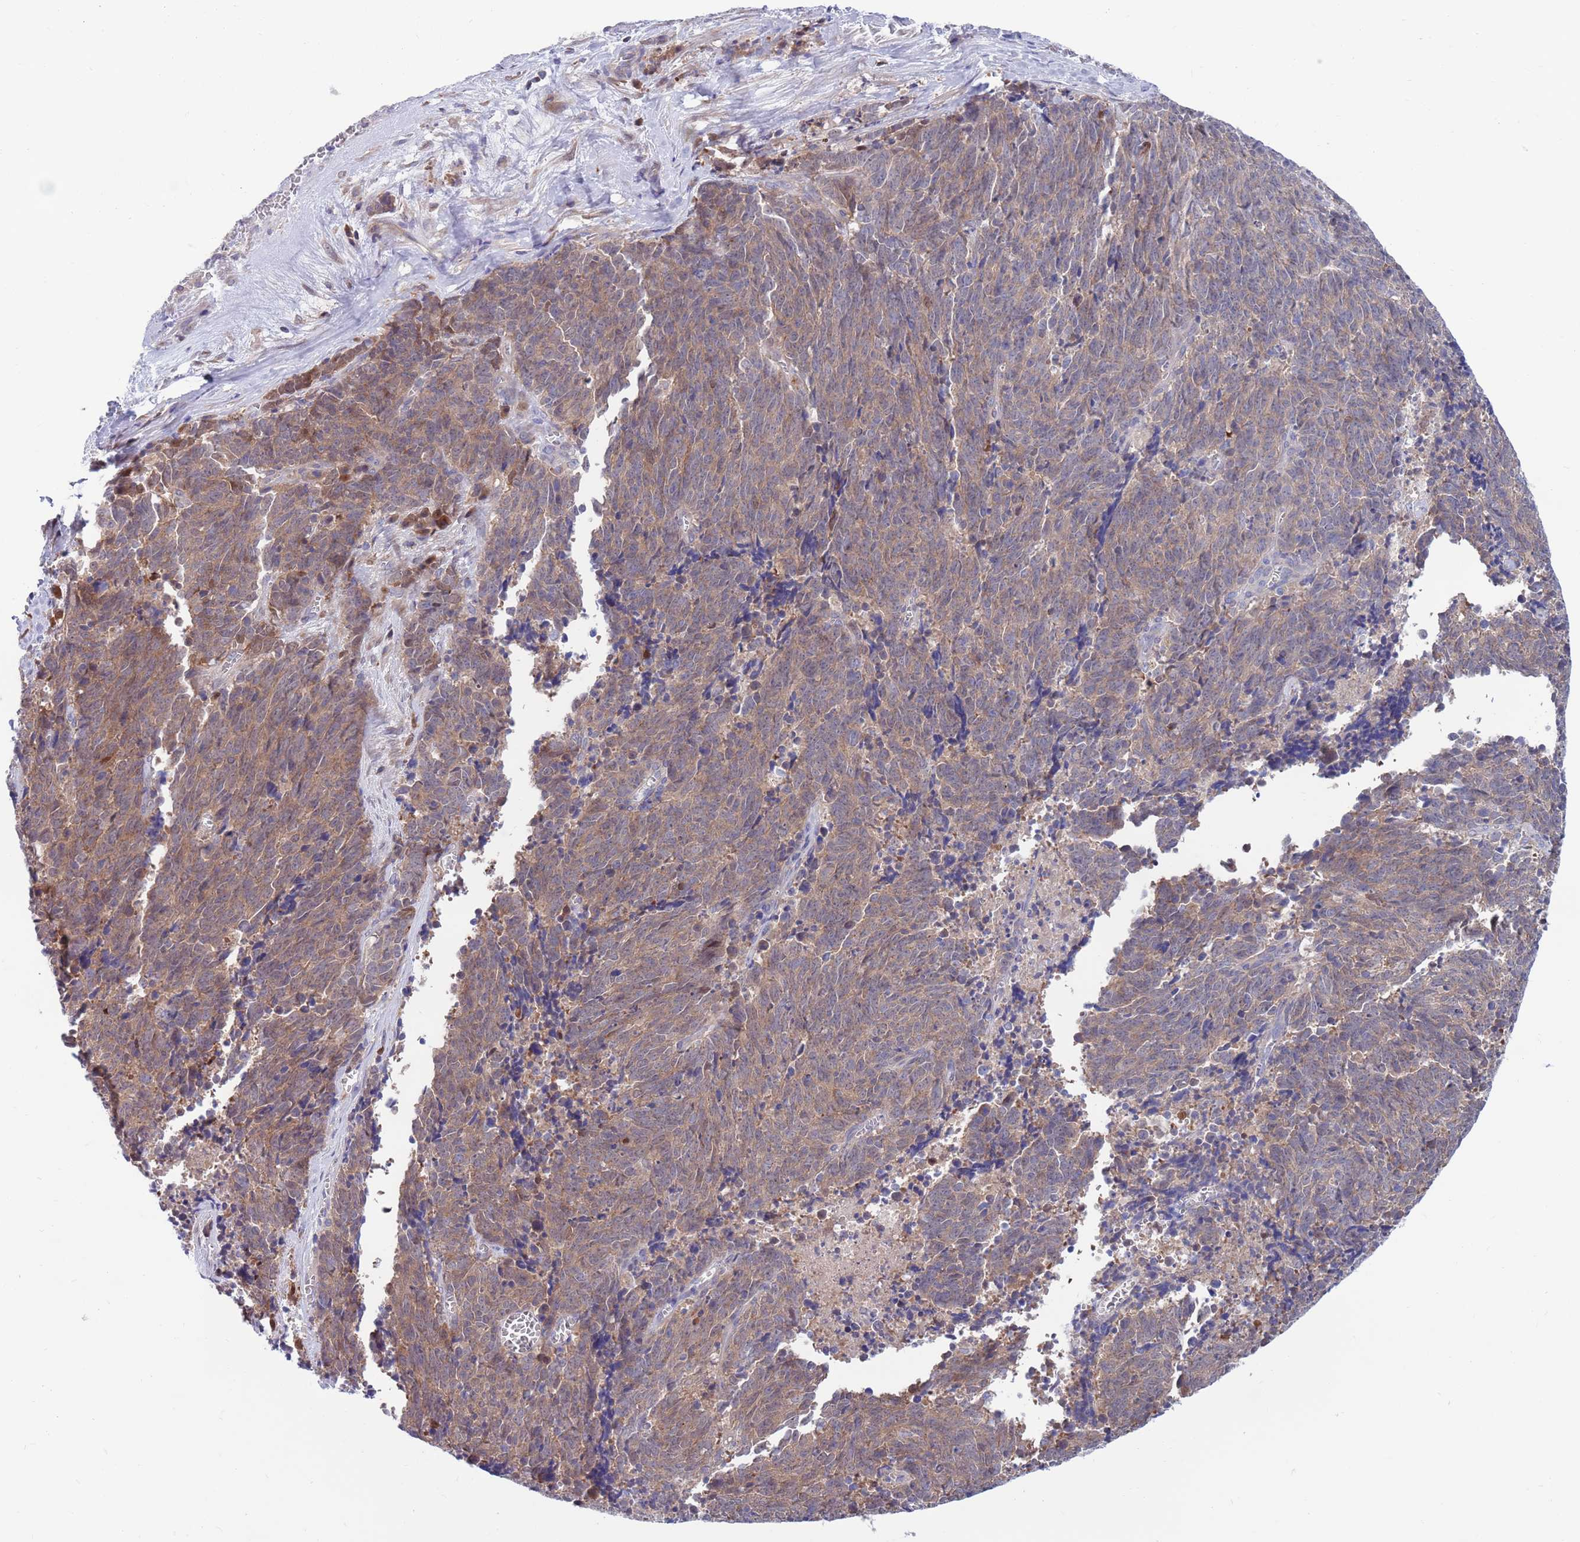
{"staining": {"intensity": "moderate", "quantity": ">75%", "location": "cytoplasmic/membranous"}, "tissue": "cervical cancer", "cell_type": "Tumor cells", "image_type": "cancer", "snomed": [{"axis": "morphology", "description": "Squamous cell carcinoma, NOS"}, {"axis": "topography", "description": "Cervix"}], "caption": "An image showing moderate cytoplasmic/membranous staining in approximately >75% of tumor cells in cervical cancer (squamous cell carcinoma), as visualized by brown immunohistochemical staining.", "gene": "KLHL29", "patient": {"sex": "female", "age": 29}}